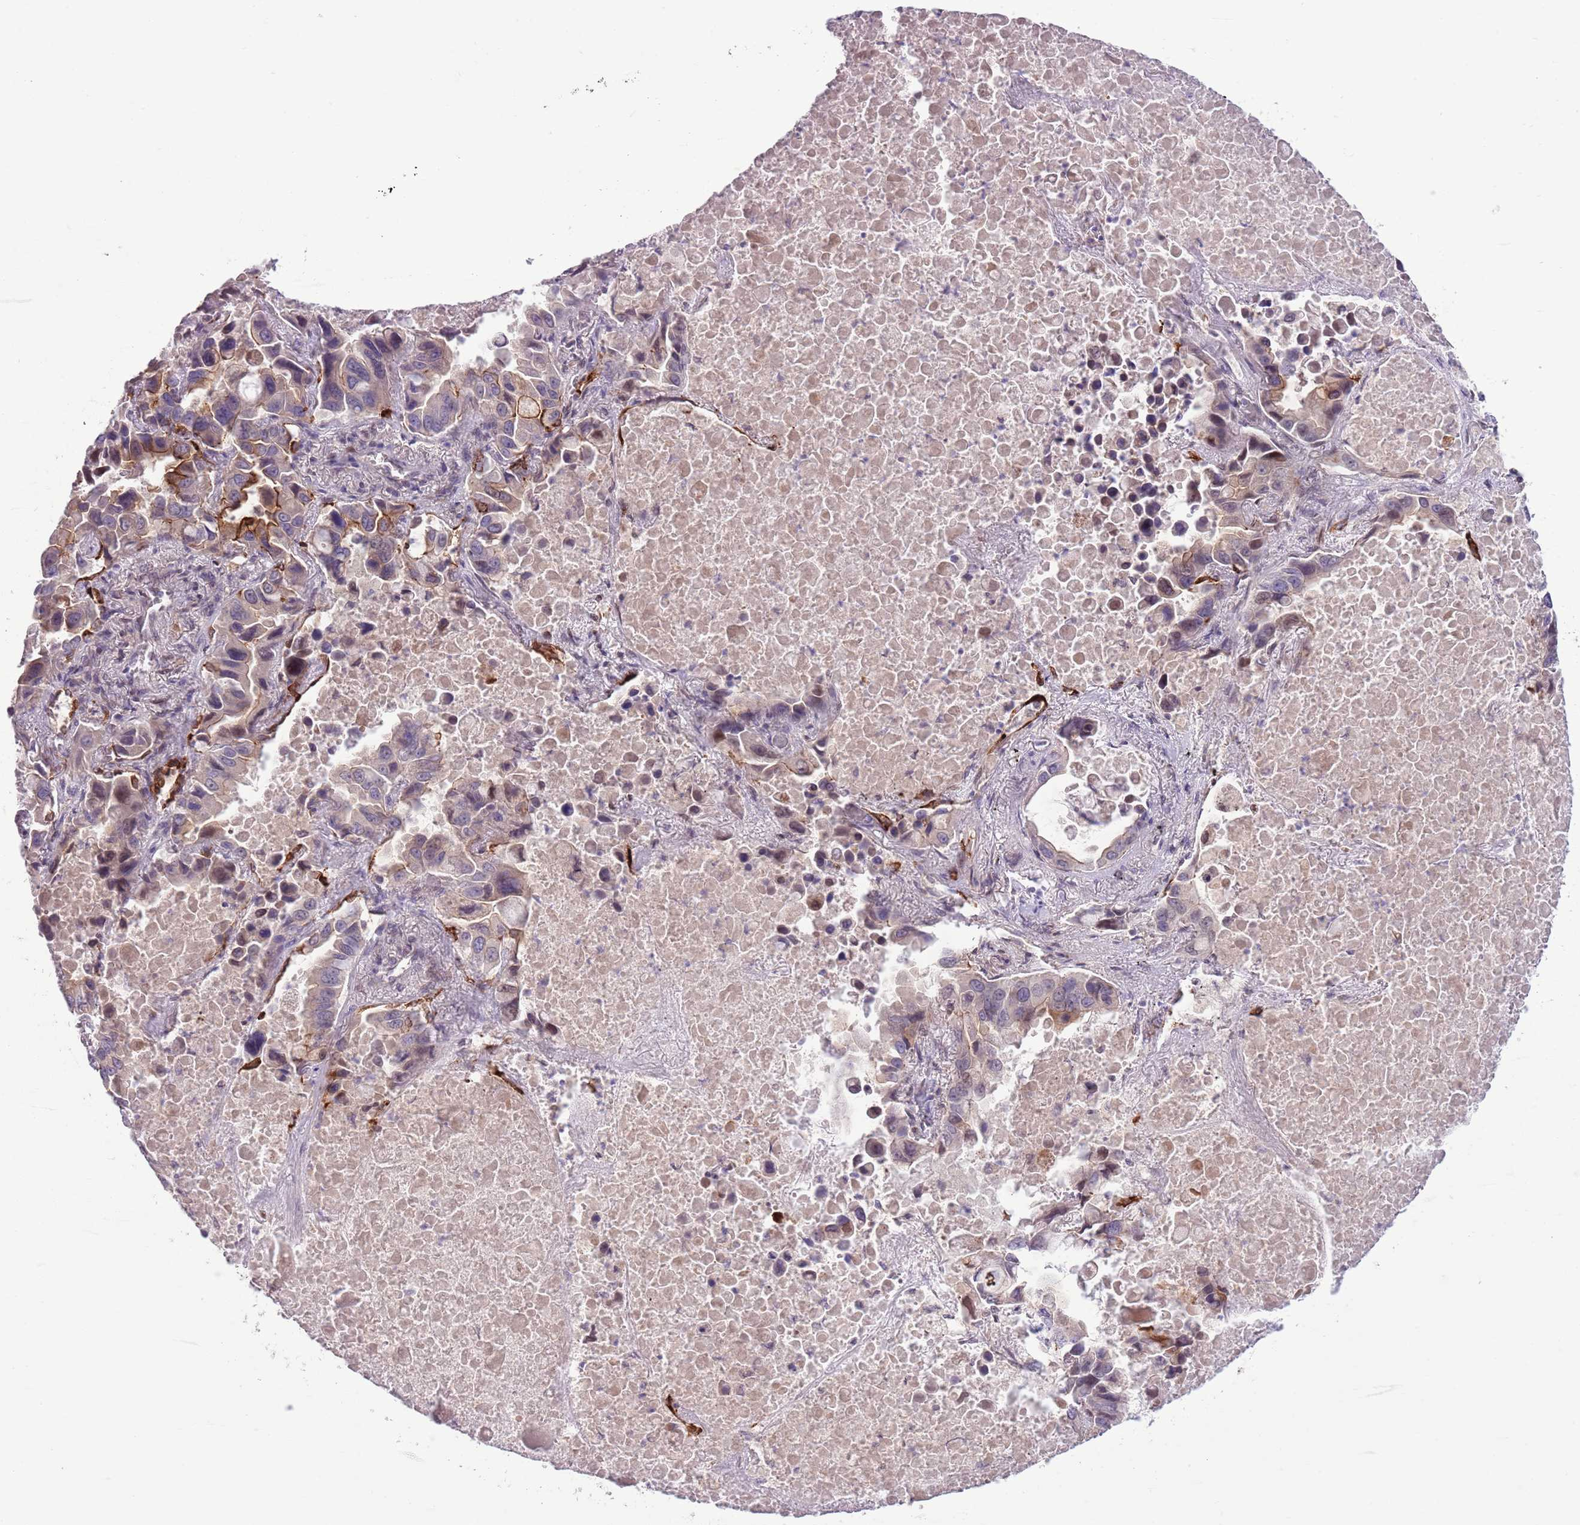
{"staining": {"intensity": "moderate", "quantity": "<25%", "location": "cytoplasmic/membranous,nuclear"}, "tissue": "lung cancer", "cell_type": "Tumor cells", "image_type": "cancer", "snomed": [{"axis": "morphology", "description": "Adenocarcinoma, NOS"}, {"axis": "topography", "description": "Lung"}], "caption": "Immunohistochemistry (IHC) staining of adenocarcinoma (lung), which displays low levels of moderate cytoplasmic/membranous and nuclear positivity in approximately <25% of tumor cells indicating moderate cytoplasmic/membranous and nuclear protein expression. The staining was performed using DAB (3,3'-diaminobenzidine) (brown) for protein detection and nuclei were counterstained in hematoxylin (blue).", "gene": "CCND2", "patient": {"sex": "male", "age": 64}}